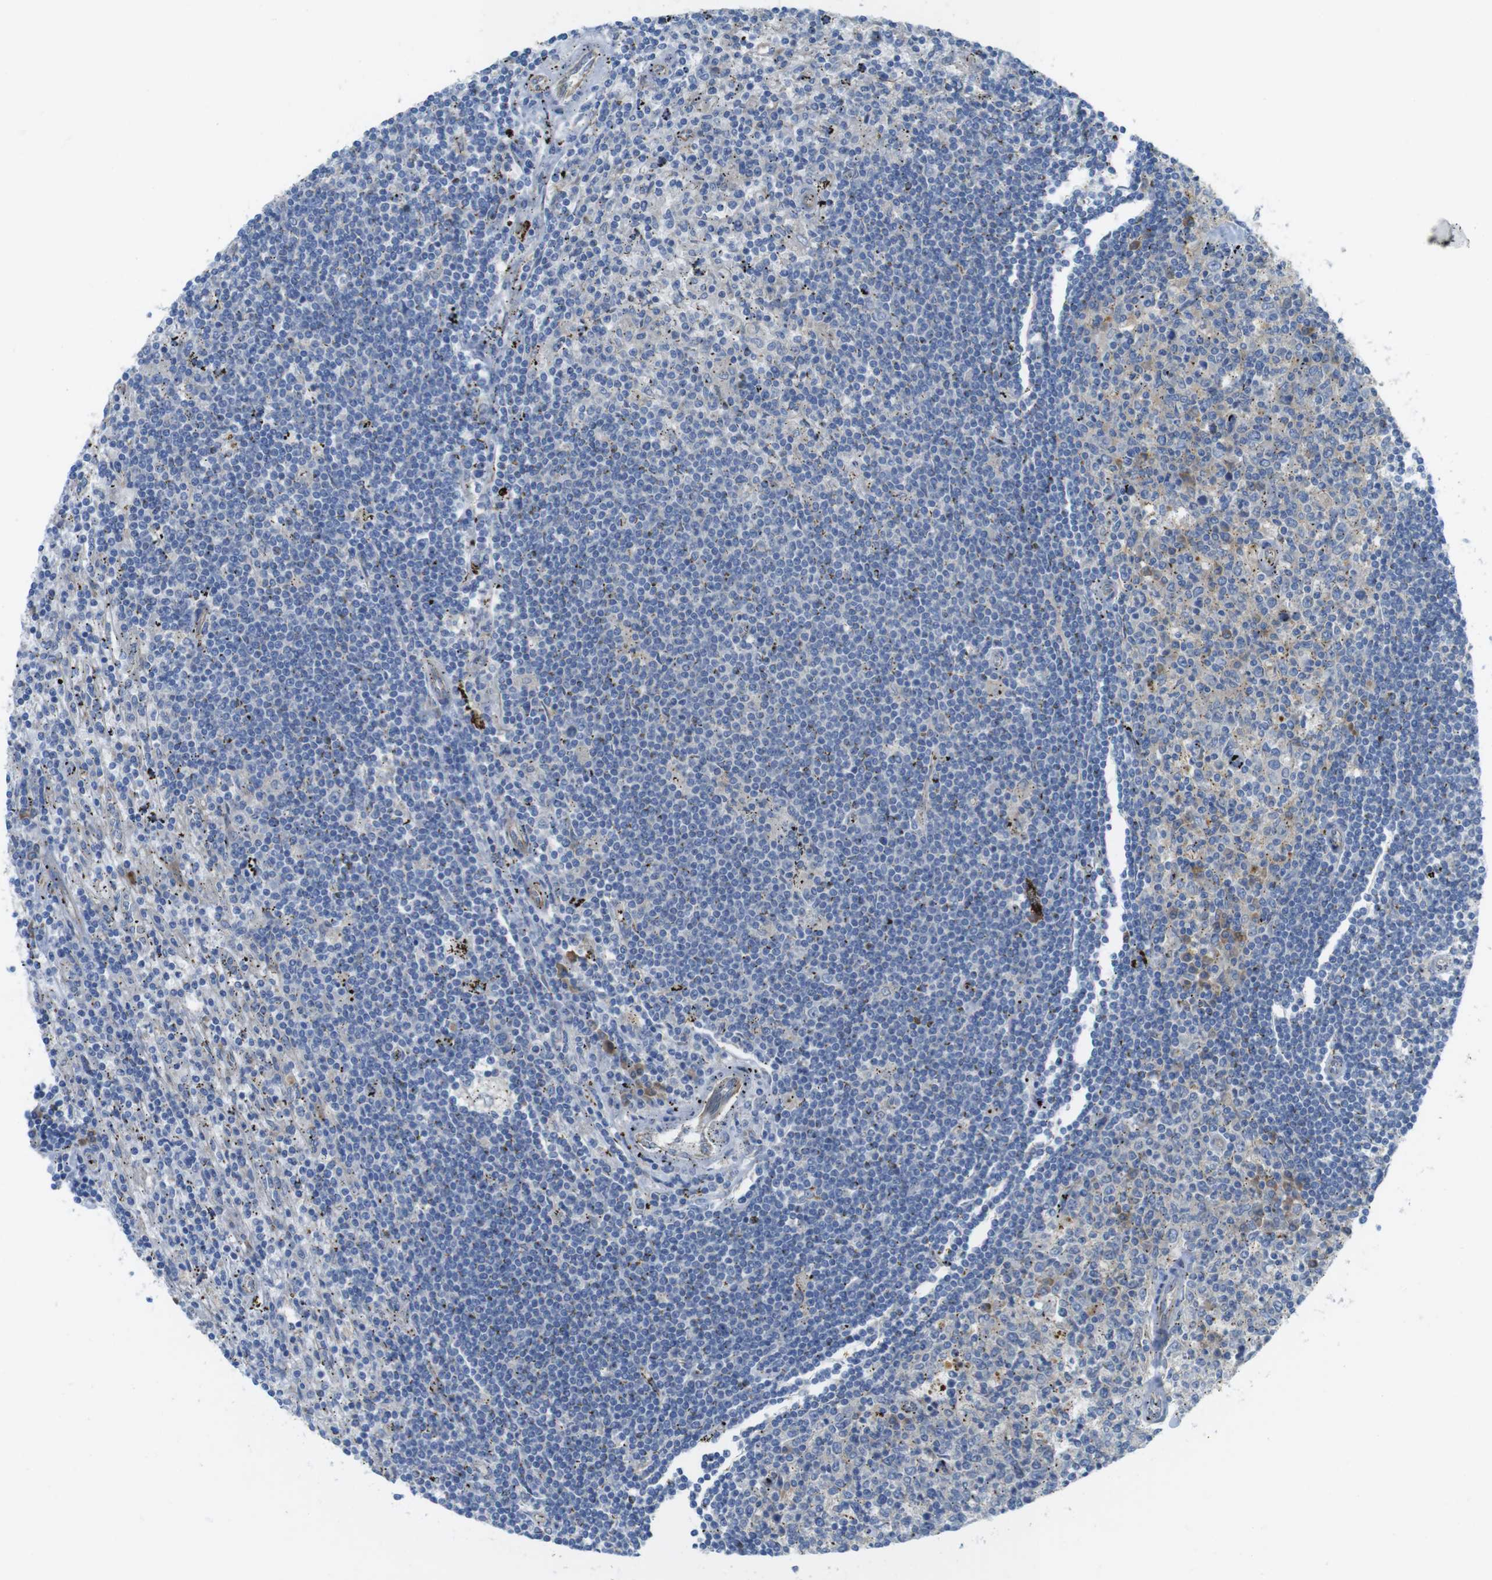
{"staining": {"intensity": "negative", "quantity": "none", "location": "none"}, "tissue": "lymphoma", "cell_type": "Tumor cells", "image_type": "cancer", "snomed": [{"axis": "morphology", "description": "Malignant lymphoma, non-Hodgkin's type, Low grade"}, {"axis": "topography", "description": "Spleen"}], "caption": "Lymphoma stained for a protein using IHC displays no positivity tumor cells.", "gene": "TMEM234", "patient": {"sex": "male", "age": 76}}